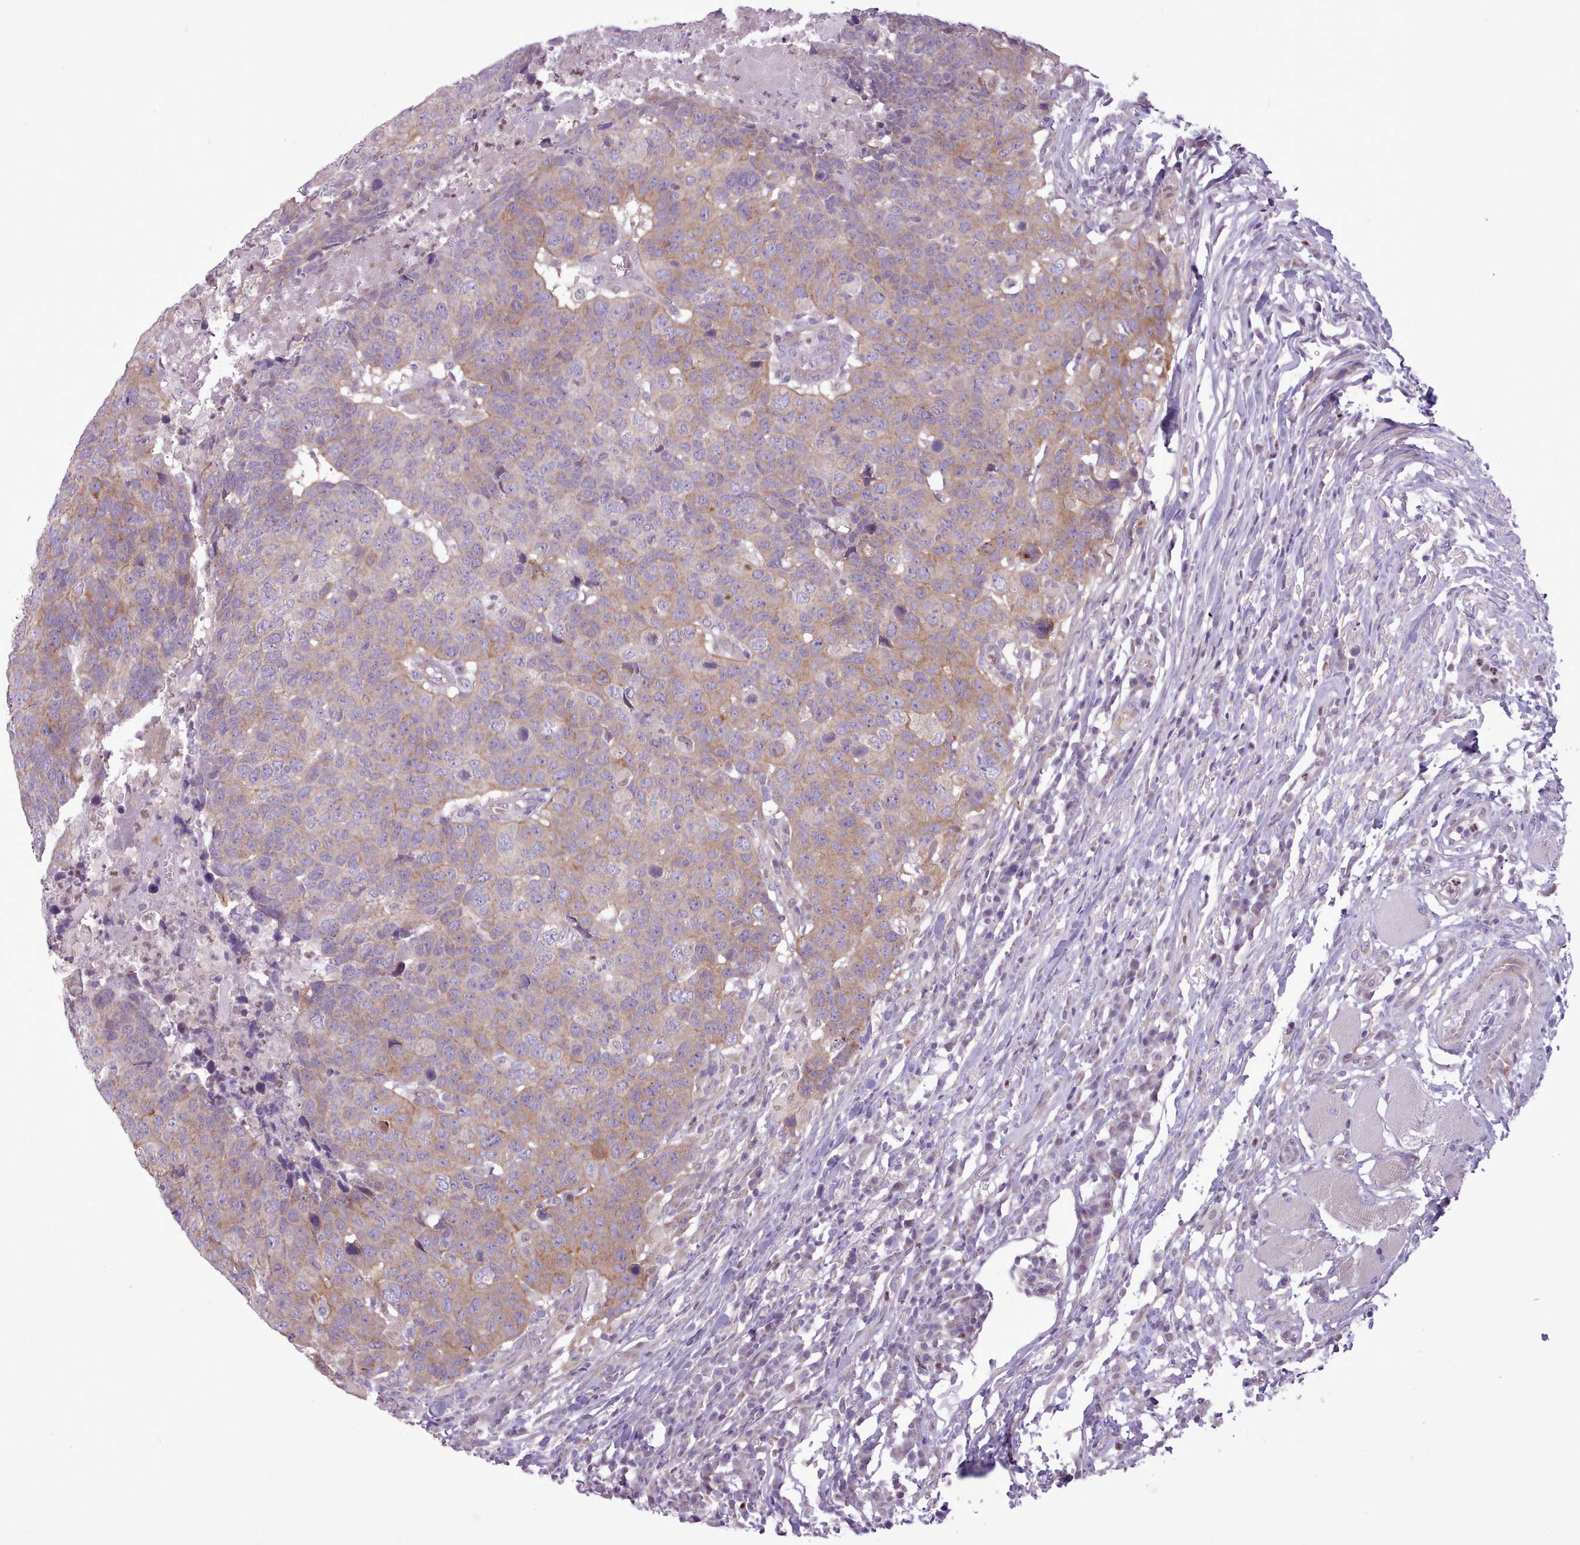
{"staining": {"intensity": "weak", "quantity": ">75%", "location": "cytoplasmic/membranous"}, "tissue": "head and neck cancer", "cell_type": "Tumor cells", "image_type": "cancer", "snomed": [{"axis": "morphology", "description": "Normal tissue, NOS"}, {"axis": "morphology", "description": "Squamous cell carcinoma, NOS"}, {"axis": "topography", "description": "Skeletal muscle"}, {"axis": "topography", "description": "Vascular tissue"}, {"axis": "topography", "description": "Peripheral nerve tissue"}, {"axis": "topography", "description": "Head-Neck"}], "caption": "Protein analysis of head and neck squamous cell carcinoma tissue displays weak cytoplasmic/membranous staining in approximately >75% of tumor cells. The staining is performed using DAB brown chromogen to label protein expression. The nuclei are counter-stained blue using hematoxylin.", "gene": "SLURP1", "patient": {"sex": "male", "age": 66}}